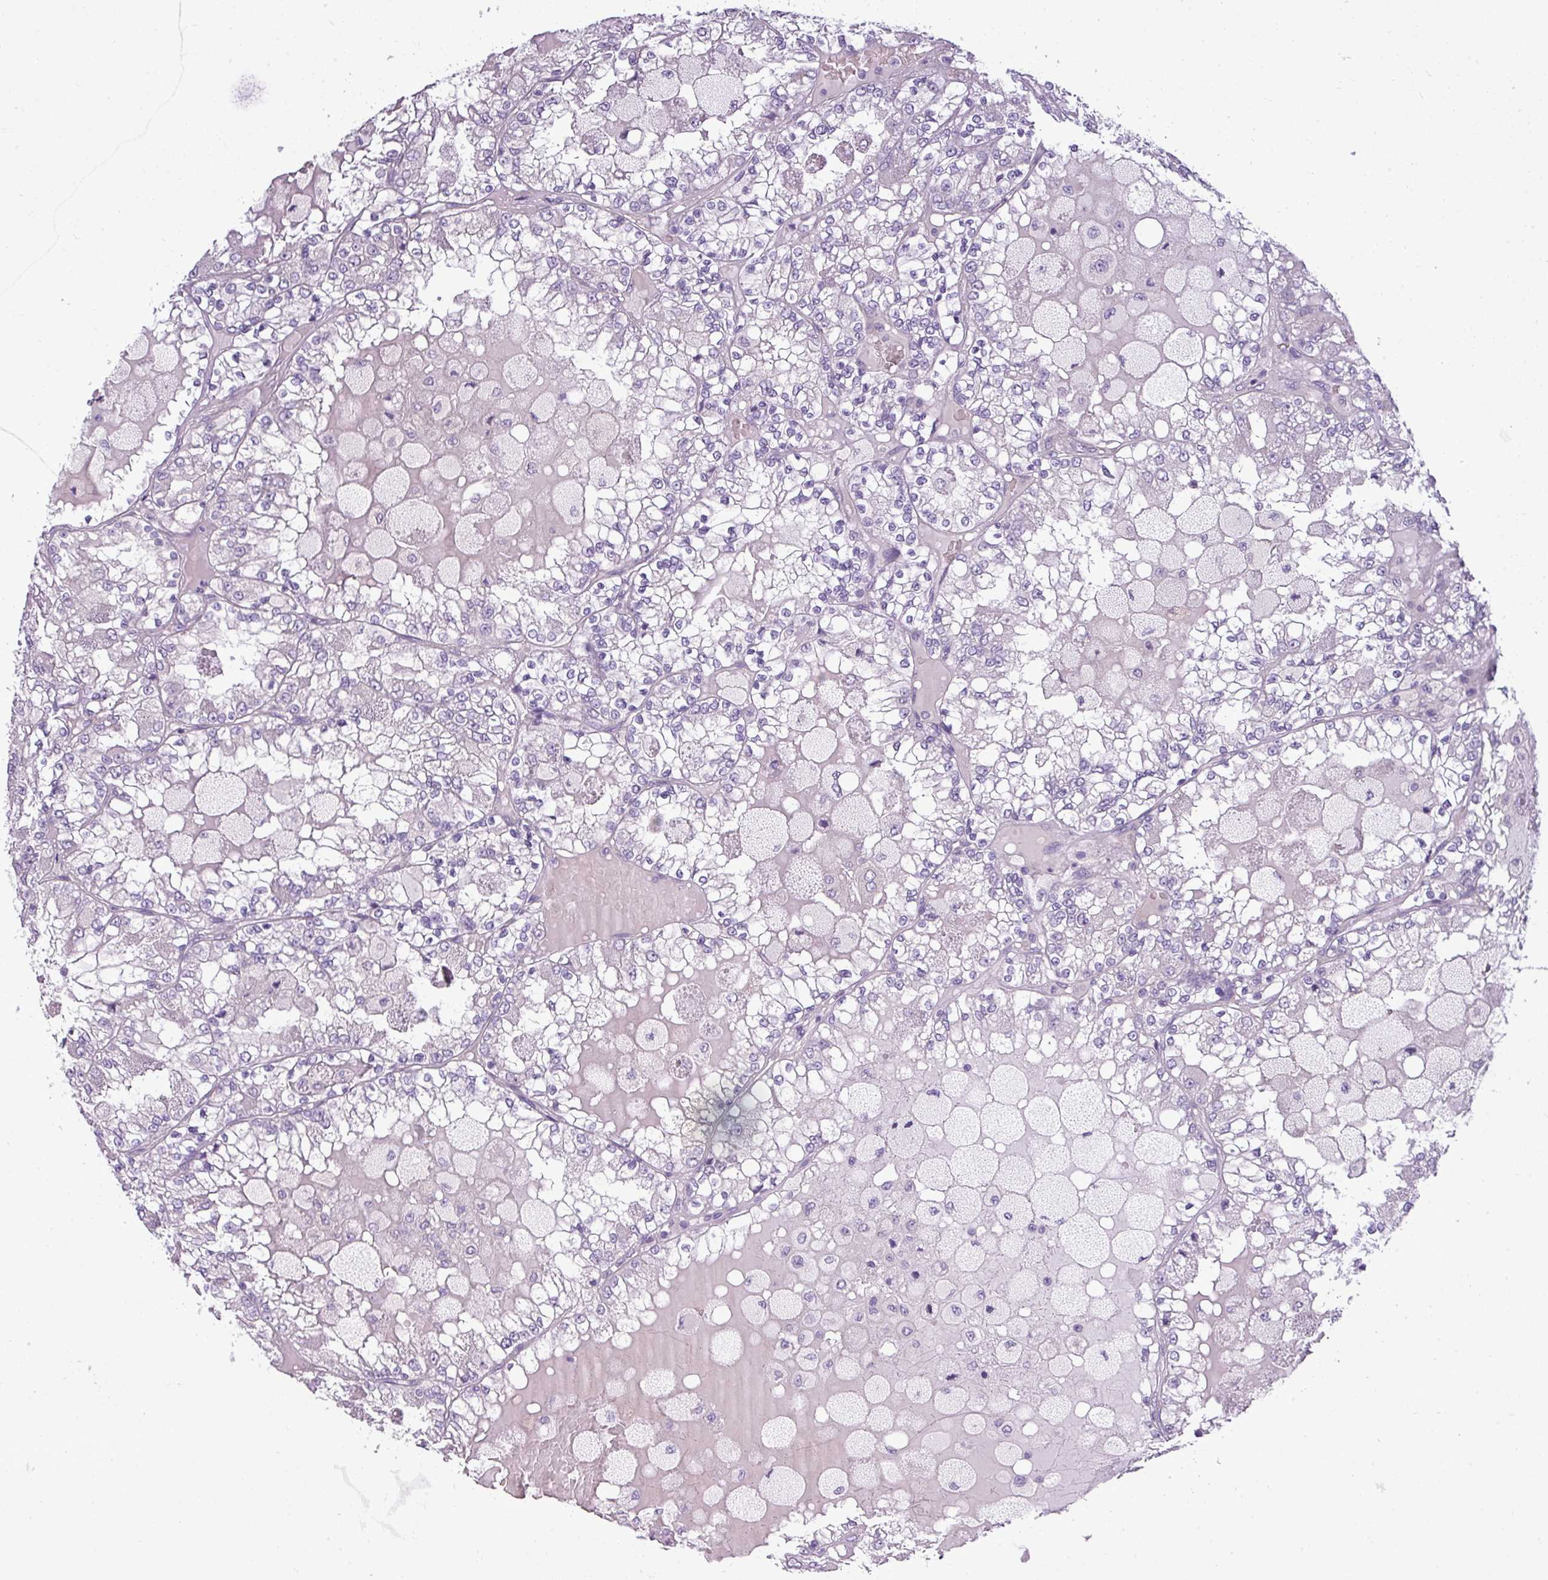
{"staining": {"intensity": "negative", "quantity": "none", "location": "none"}, "tissue": "renal cancer", "cell_type": "Tumor cells", "image_type": "cancer", "snomed": [{"axis": "morphology", "description": "Adenocarcinoma, NOS"}, {"axis": "topography", "description": "Kidney"}], "caption": "Tumor cells are negative for protein expression in human renal adenocarcinoma.", "gene": "DNAAF9", "patient": {"sex": "female", "age": 56}}